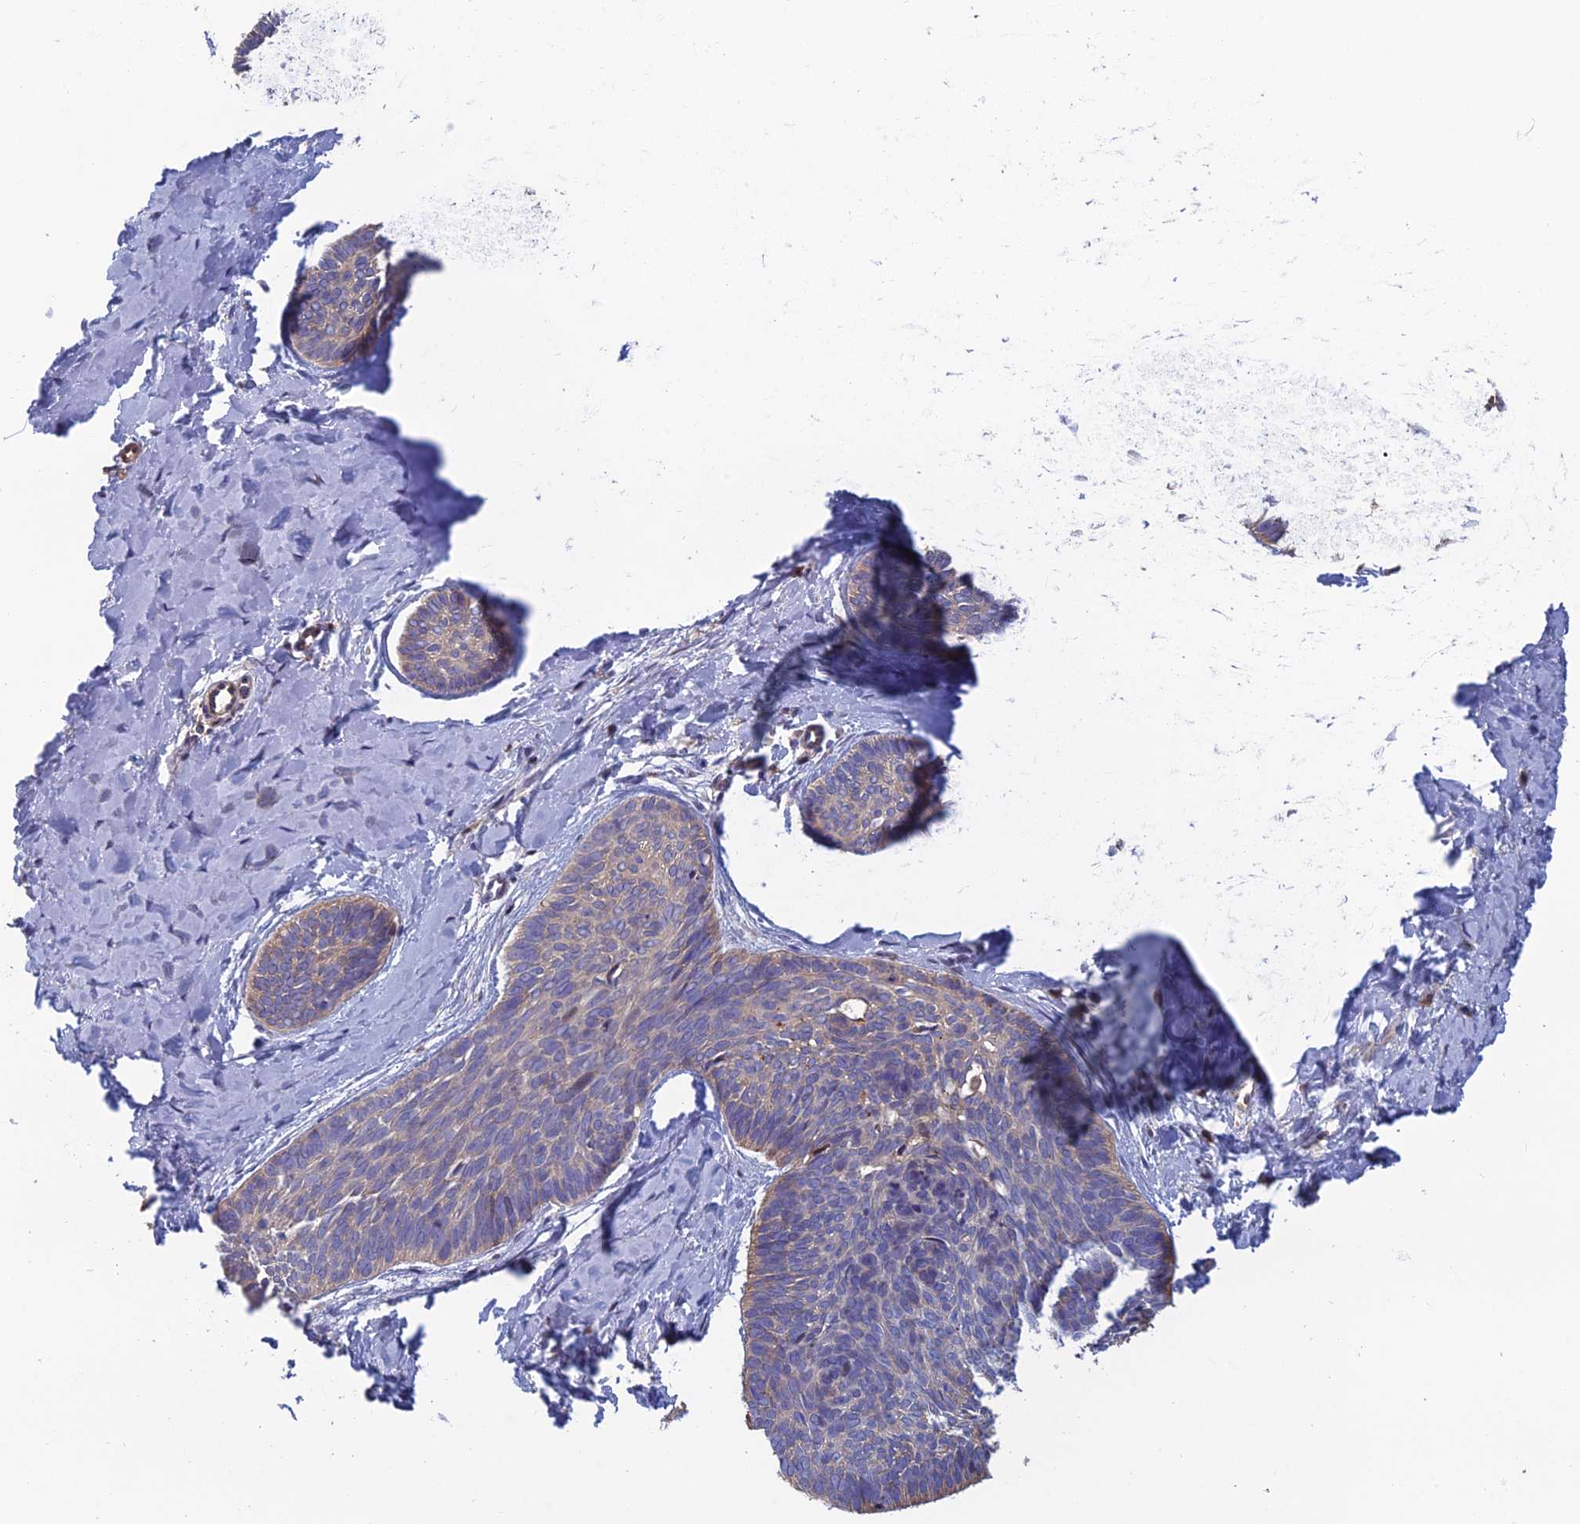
{"staining": {"intensity": "weak", "quantity": "<25%", "location": "cytoplasmic/membranous"}, "tissue": "skin cancer", "cell_type": "Tumor cells", "image_type": "cancer", "snomed": [{"axis": "morphology", "description": "Basal cell carcinoma"}, {"axis": "topography", "description": "Skin"}], "caption": "IHC photomicrograph of skin cancer (basal cell carcinoma) stained for a protein (brown), which exhibits no staining in tumor cells. (Stains: DAB (3,3'-diaminobenzidine) IHC with hematoxylin counter stain, Microscopy: brightfield microscopy at high magnification).", "gene": "C15orf62", "patient": {"sex": "female", "age": 81}}